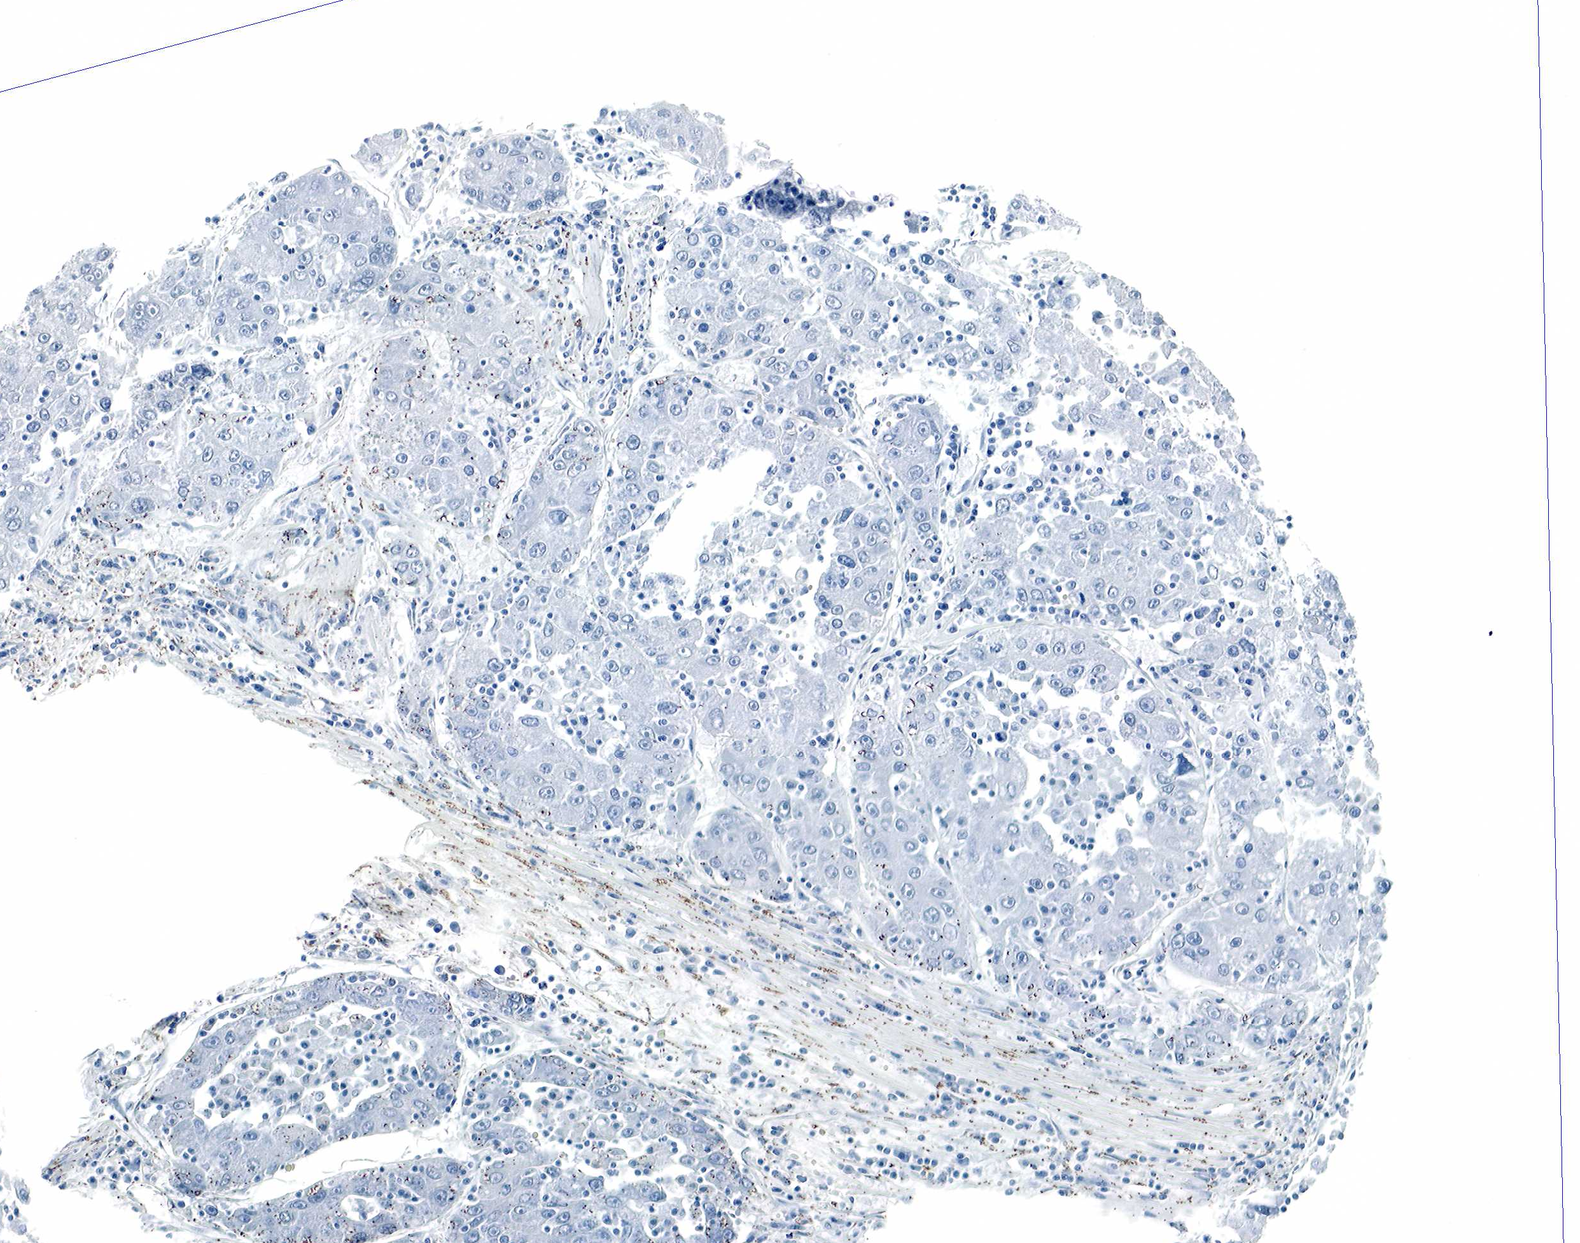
{"staining": {"intensity": "negative", "quantity": "none", "location": "none"}, "tissue": "stomach cancer", "cell_type": "Tumor cells", "image_type": "cancer", "snomed": [{"axis": "morphology", "description": "Adenocarcinoma, NOS"}, {"axis": "topography", "description": "Stomach, upper"}], "caption": "DAB immunohistochemical staining of human stomach cancer (adenocarcinoma) shows no significant expression in tumor cells.", "gene": "GAST", "patient": {"sex": "male", "age": 63}}